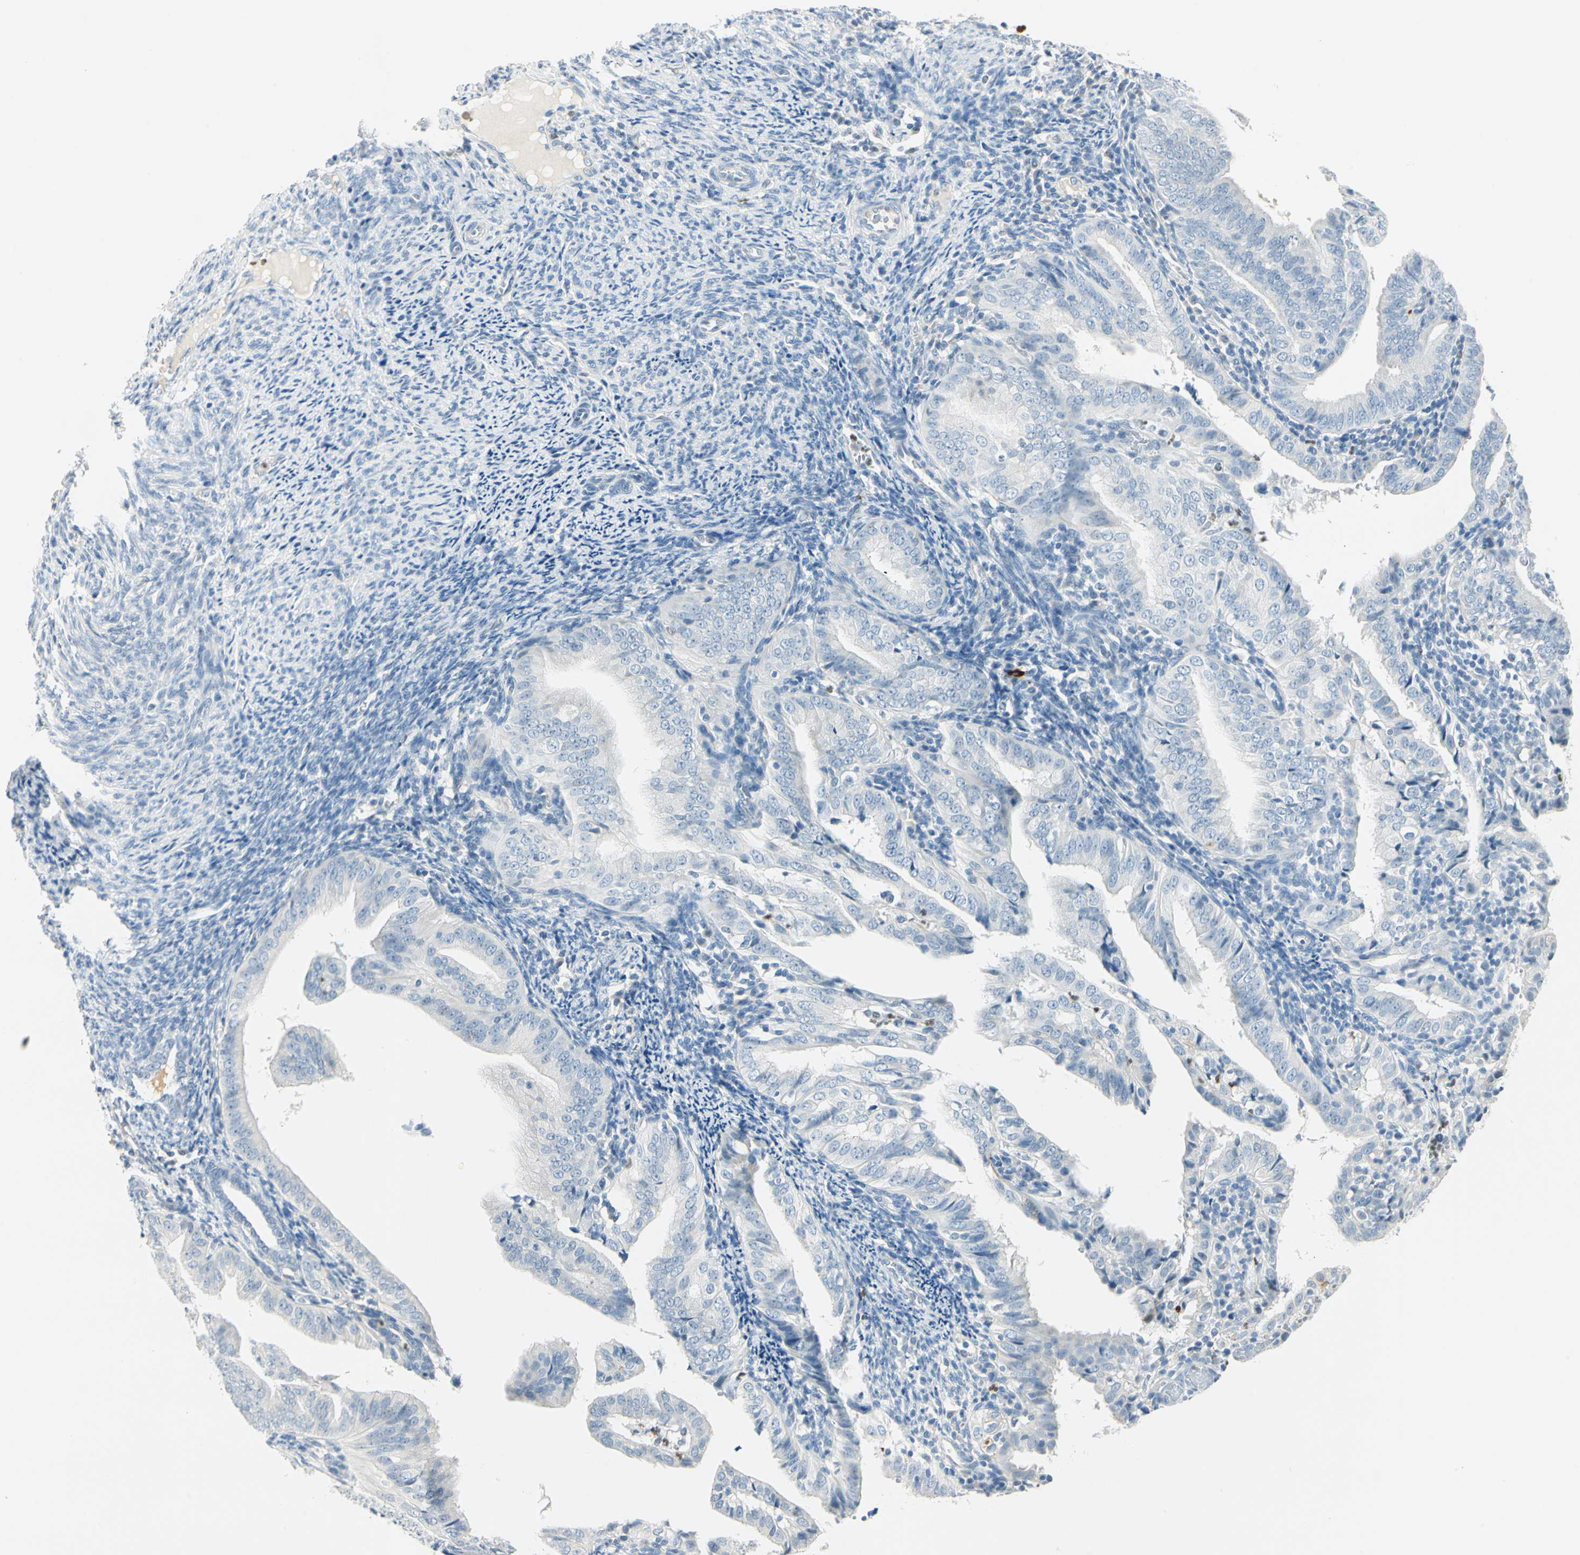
{"staining": {"intensity": "negative", "quantity": "none", "location": "none"}, "tissue": "endometrial cancer", "cell_type": "Tumor cells", "image_type": "cancer", "snomed": [{"axis": "morphology", "description": "Adenocarcinoma, NOS"}, {"axis": "topography", "description": "Endometrium"}], "caption": "Adenocarcinoma (endometrial) stained for a protein using immunohistochemistry (IHC) demonstrates no expression tumor cells.", "gene": "MLLT10", "patient": {"sex": "female", "age": 58}}